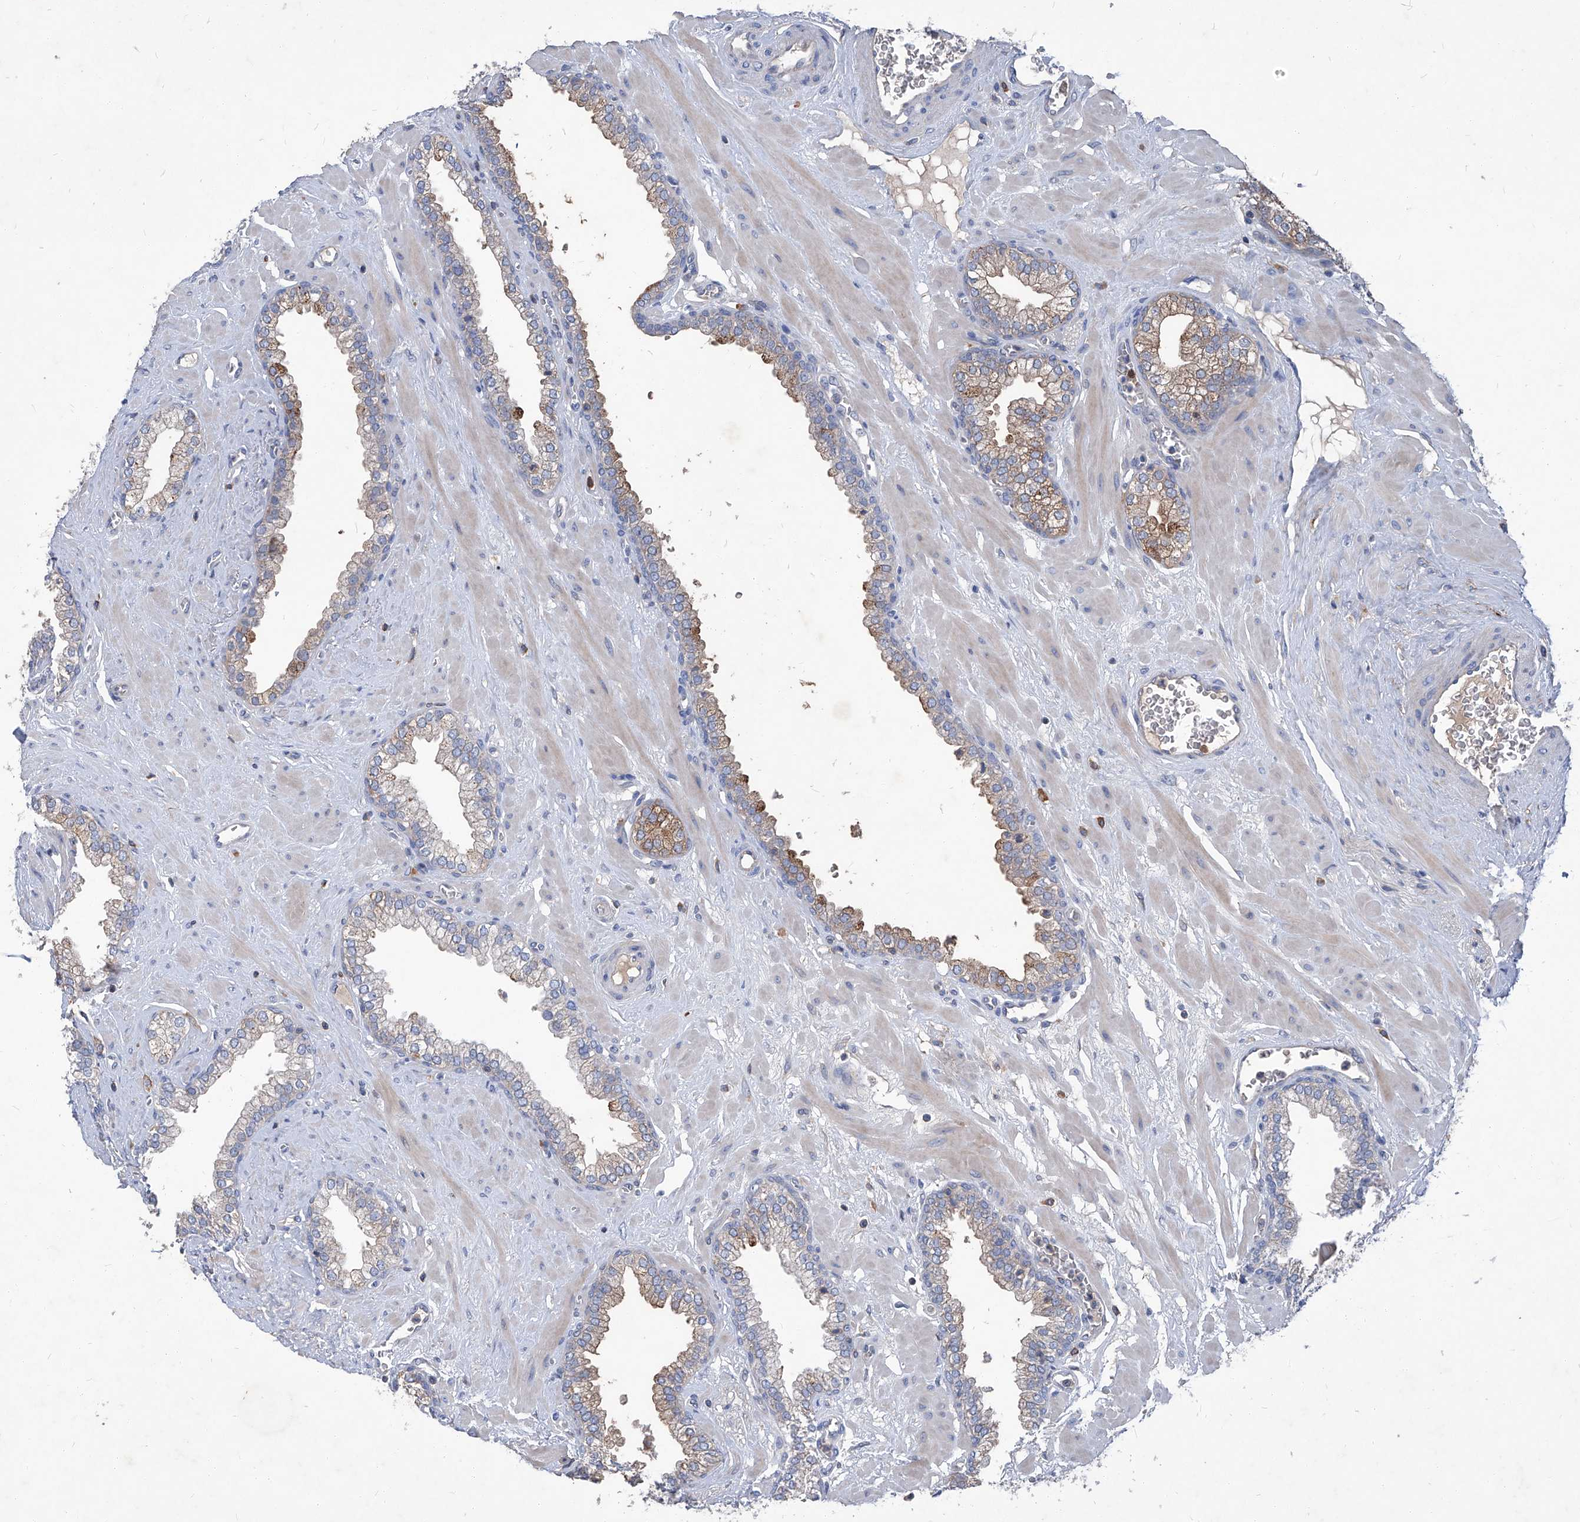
{"staining": {"intensity": "weak", "quantity": "<25%", "location": "cytoplasmic/membranous"}, "tissue": "prostate", "cell_type": "Glandular cells", "image_type": "normal", "snomed": [{"axis": "morphology", "description": "Normal tissue, NOS"}, {"axis": "morphology", "description": "Urothelial carcinoma, Low grade"}, {"axis": "topography", "description": "Urinary bladder"}, {"axis": "topography", "description": "Prostate"}], "caption": "Micrograph shows no protein positivity in glandular cells of normal prostate. (DAB immunohistochemistry, high magnification).", "gene": "EPHA8", "patient": {"sex": "male", "age": 60}}